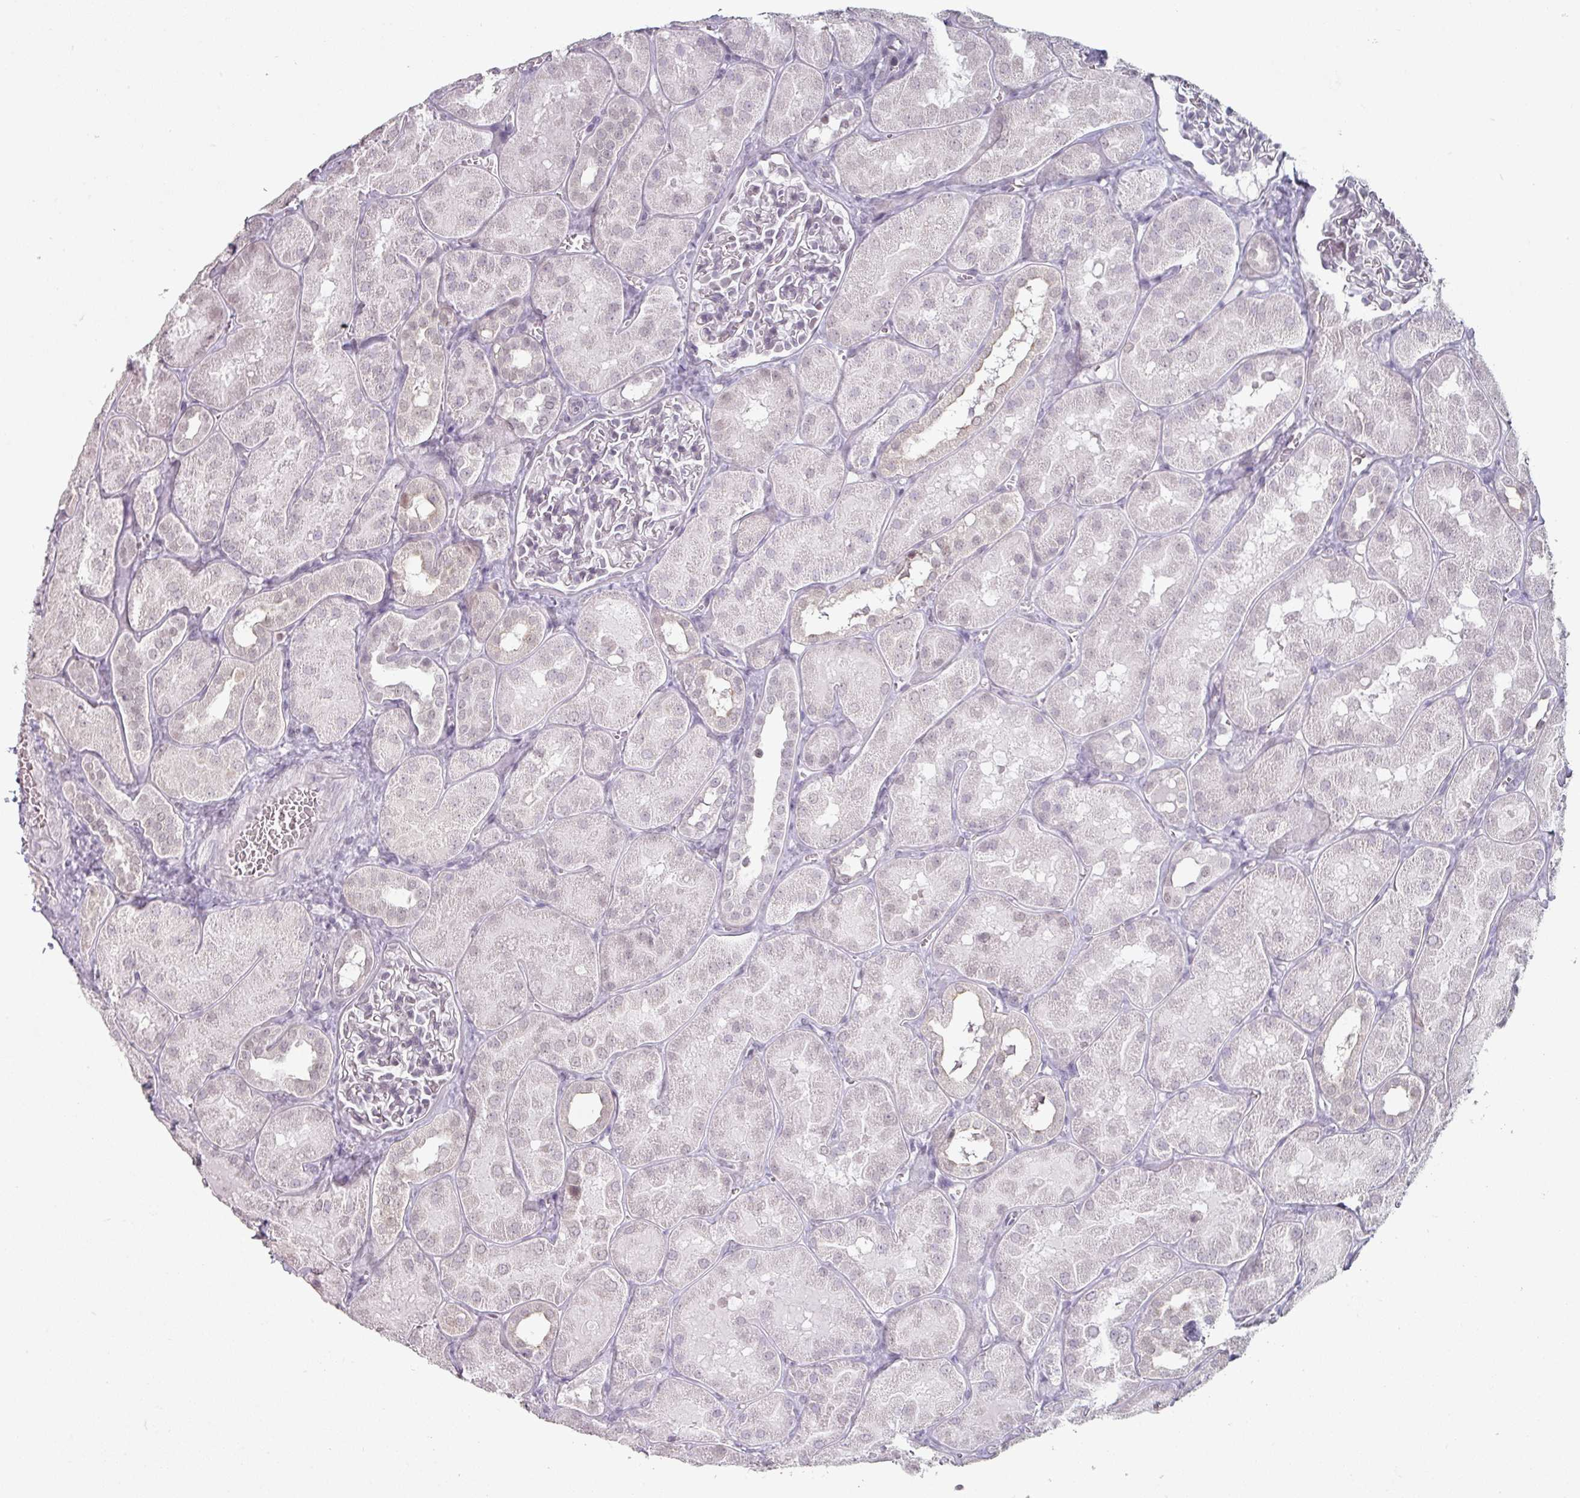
{"staining": {"intensity": "negative", "quantity": "none", "location": "none"}, "tissue": "kidney", "cell_type": "Cells in glomeruli", "image_type": "normal", "snomed": [{"axis": "morphology", "description": "Normal tissue, NOS"}, {"axis": "topography", "description": "Kidney"}, {"axis": "topography", "description": "Urinary bladder"}], "caption": "This is an immunohistochemistry (IHC) image of normal kidney. There is no staining in cells in glomeruli.", "gene": "SPRR1A", "patient": {"sex": "male", "age": 16}}